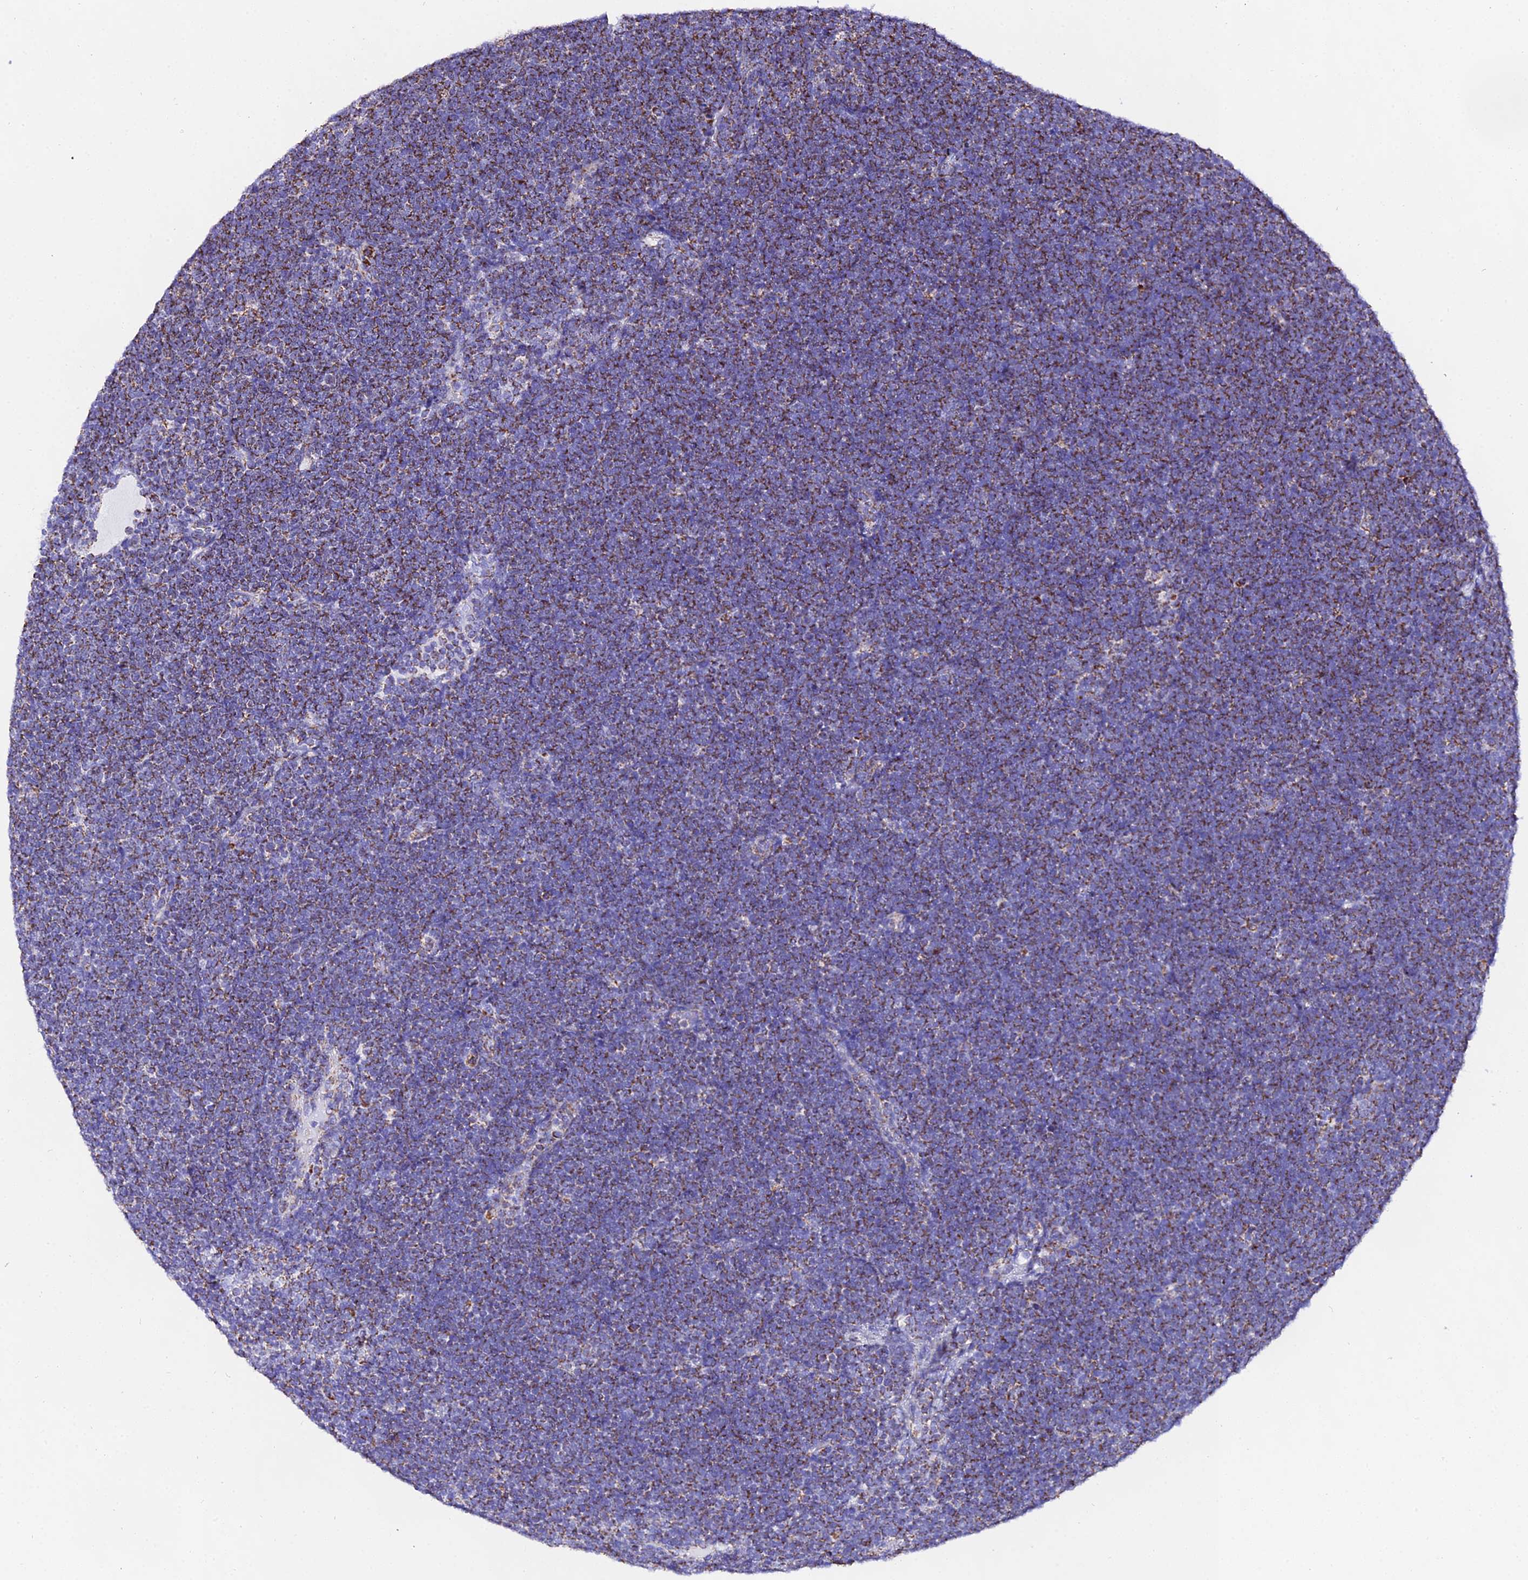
{"staining": {"intensity": "moderate", "quantity": ">75%", "location": "cytoplasmic/membranous"}, "tissue": "lymphoma", "cell_type": "Tumor cells", "image_type": "cancer", "snomed": [{"axis": "morphology", "description": "Malignant lymphoma, non-Hodgkin's type, High grade"}, {"axis": "topography", "description": "Lymph node"}], "caption": "Lymphoma stained with immunohistochemistry exhibits moderate cytoplasmic/membranous positivity in approximately >75% of tumor cells.", "gene": "ATP5PD", "patient": {"sex": "male", "age": 13}}